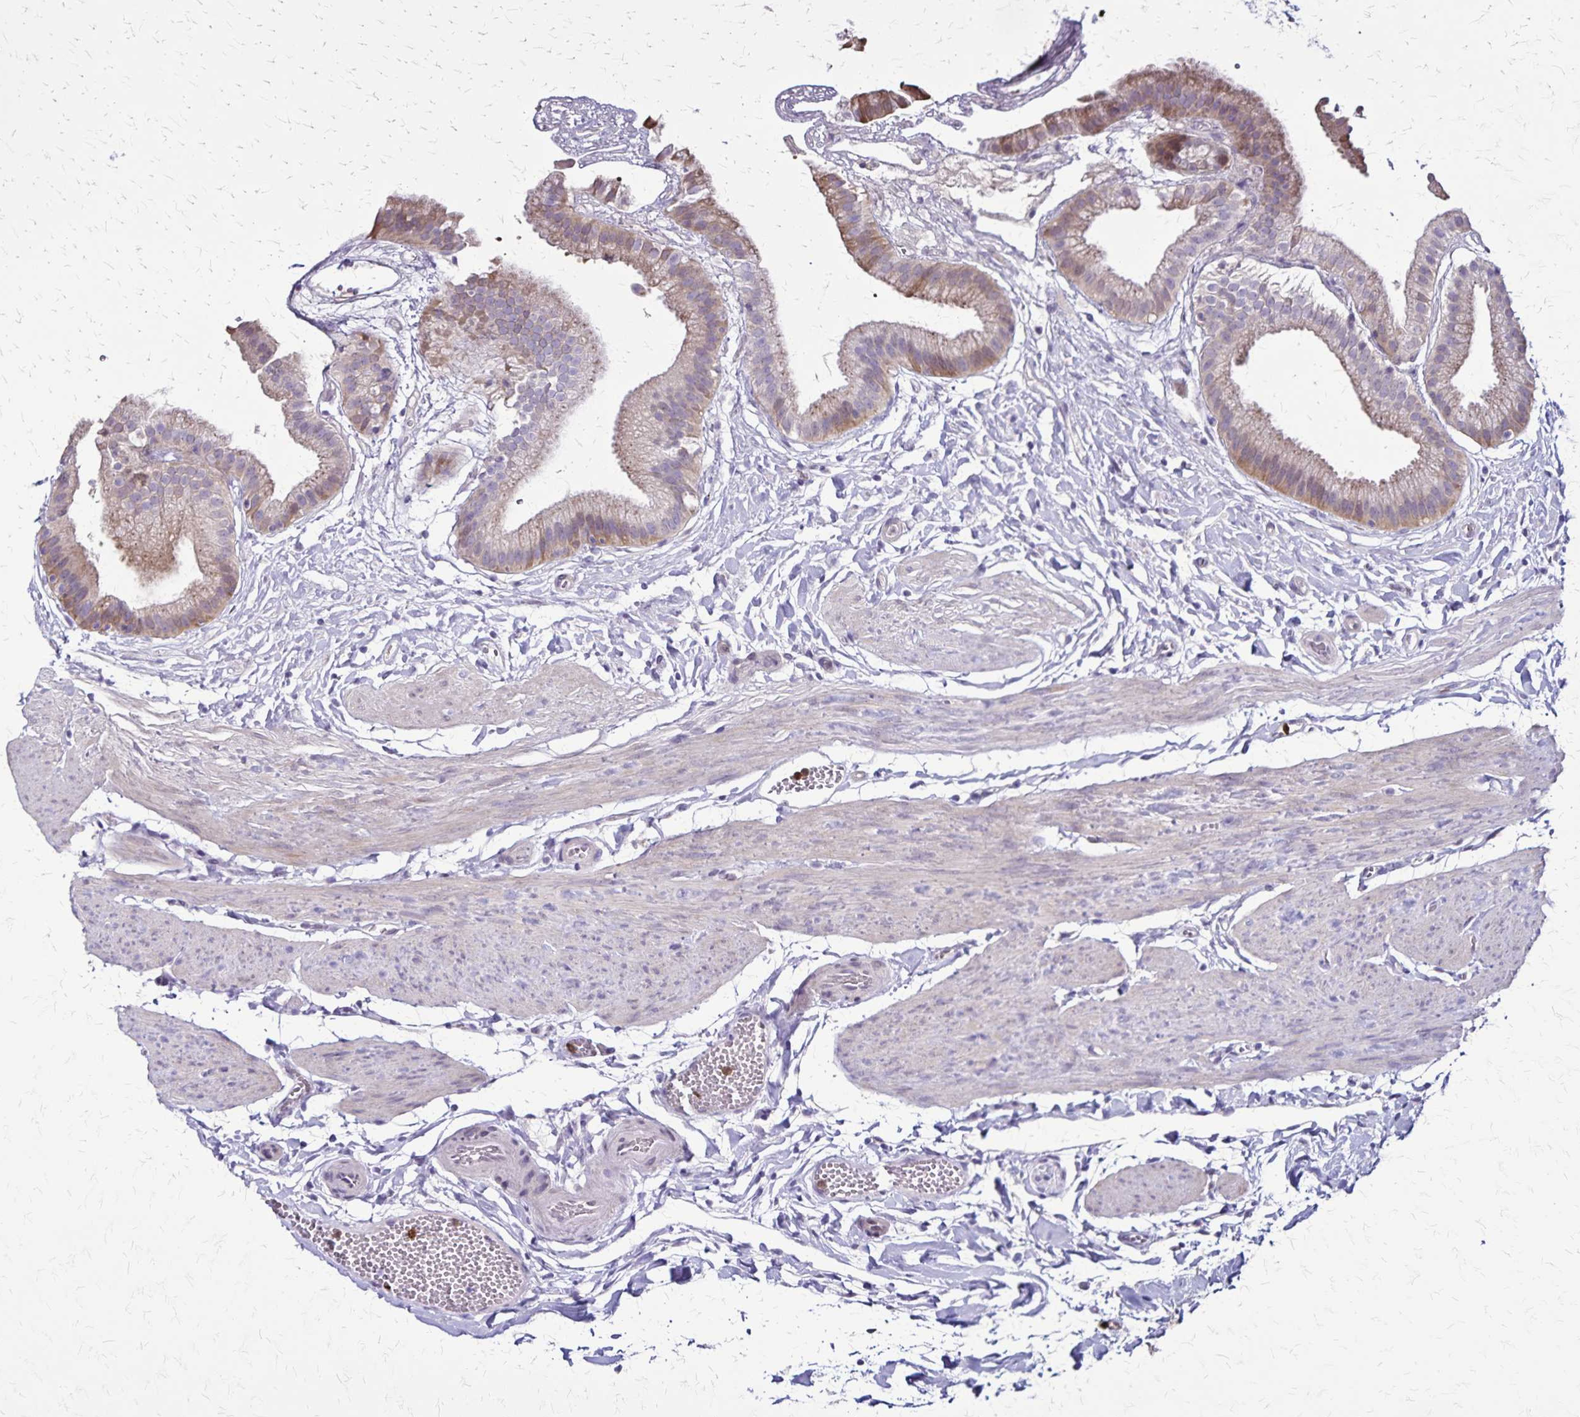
{"staining": {"intensity": "weak", "quantity": "25%-75%", "location": "cytoplasmic/membranous"}, "tissue": "gallbladder", "cell_type": "Glandular cells", "image_type": "normal", "snomed": [{"axis": "morphology", "description": "Normal tissue, NOS"}, {"axis": "topography", "description": "Gallbladder"}], "caption": "DAB immunohistochemical staining of unremarkable human gallbladder reveals weak cytoplasmic/membranous protein positivity in about 25%-75% of glandular cells. The protein of interest is stained brown, and the nuclei are stained in blue (DAB (3,3'-diaminobenzidine) IHC with brightfield microscopy, high magnification).", "gene": "ULBP3", "patient": {"sex": "female", "age": 63}}